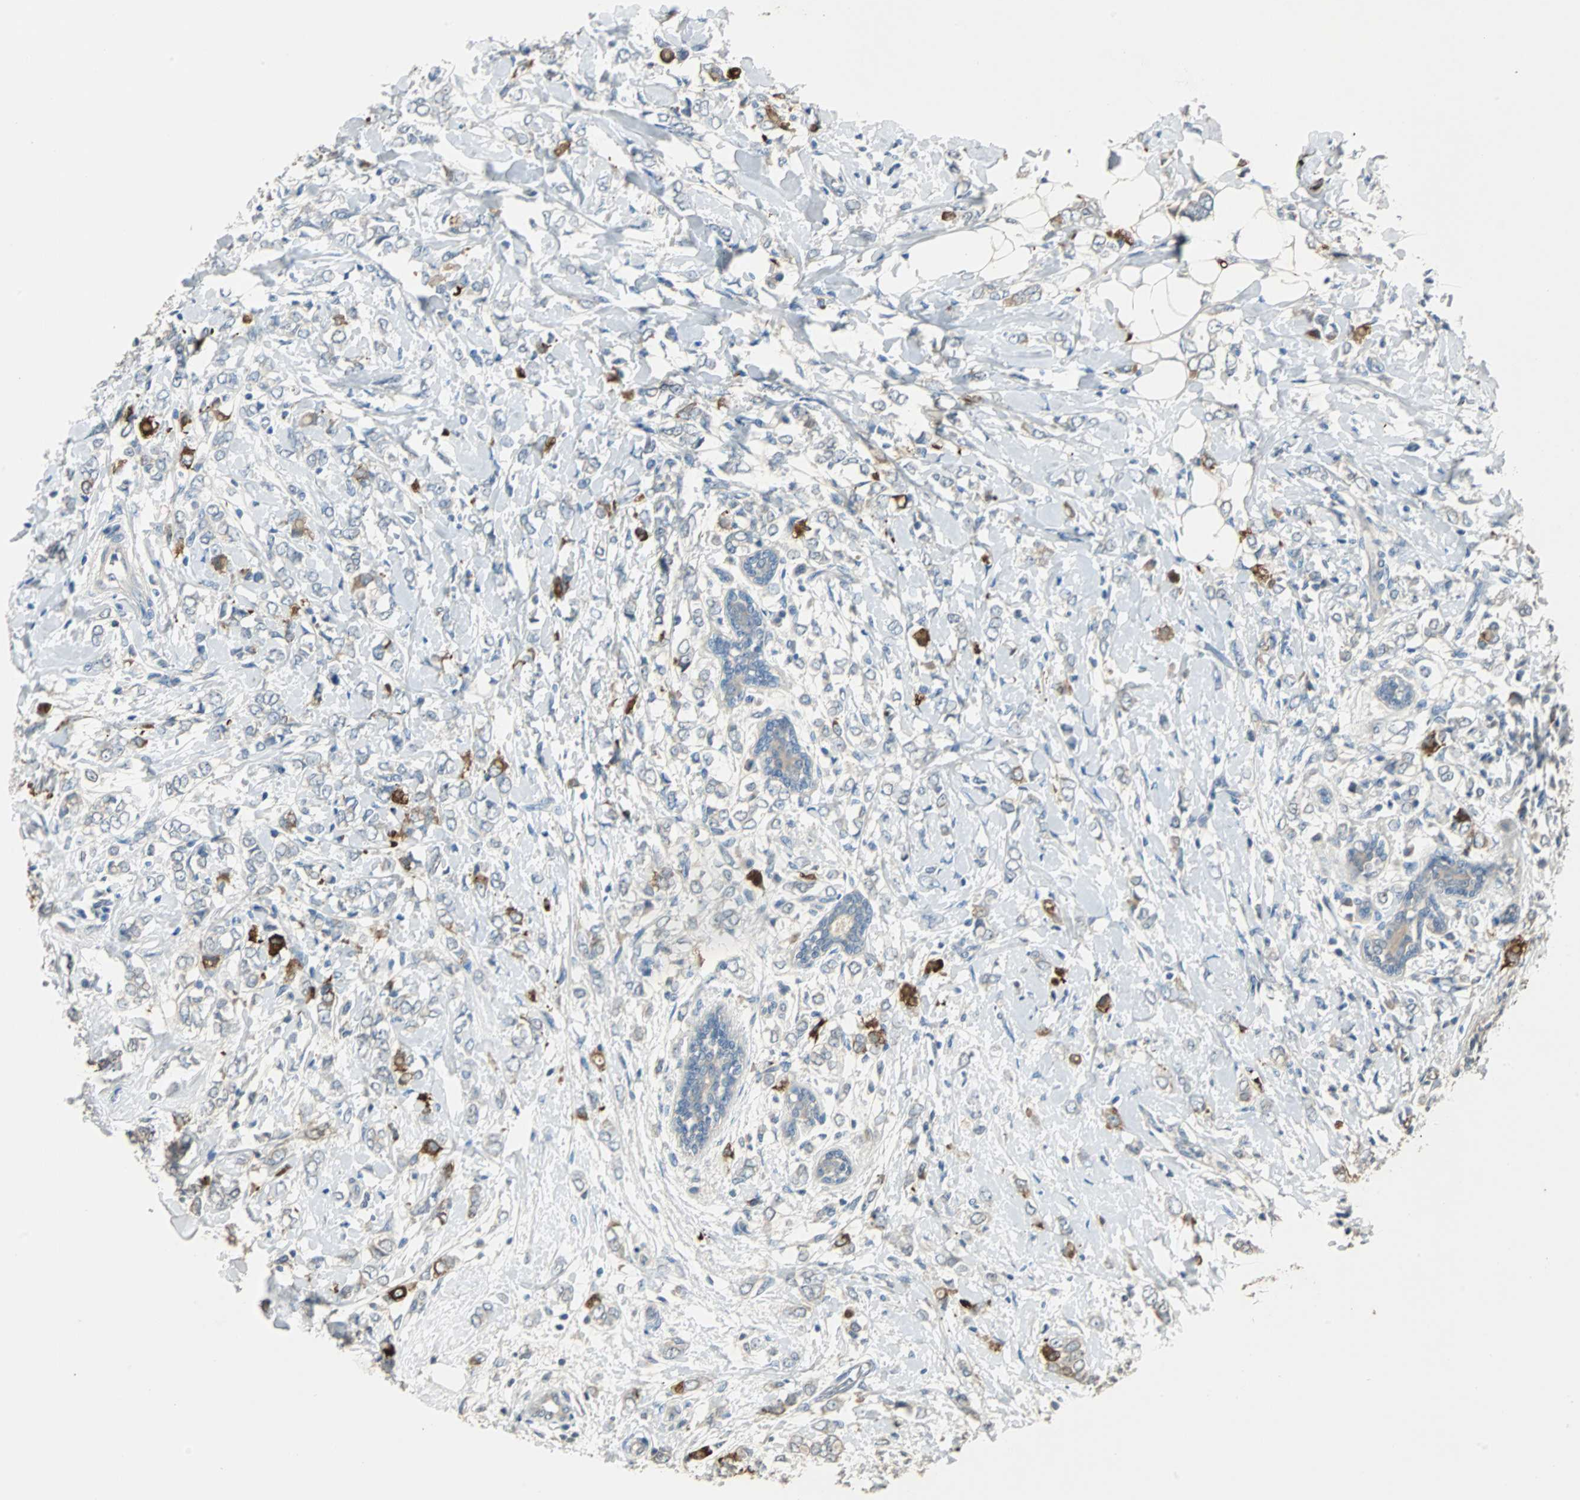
{"staining": {"intensity": "weak", "quantity": "<25%", "location": "cytoplasmic/membranous"}, "tissue": "breast cancer", "cell_type": "Tumor cells", "image_type": "cancer", "snomed": [{"axis": "morphology", "description": "Normal tissue, NOS"}, {"axis": "morphology", "description": "Lobular carcinoma"}, {"axis": "topography", "description": "Breast"}], "caption": "DAB immunohistochemical staining of breast cancer reveals no significant positivity in tumor cells.", "gene": "ABHD2", "patient": {"sex": "female", "age": 47}}